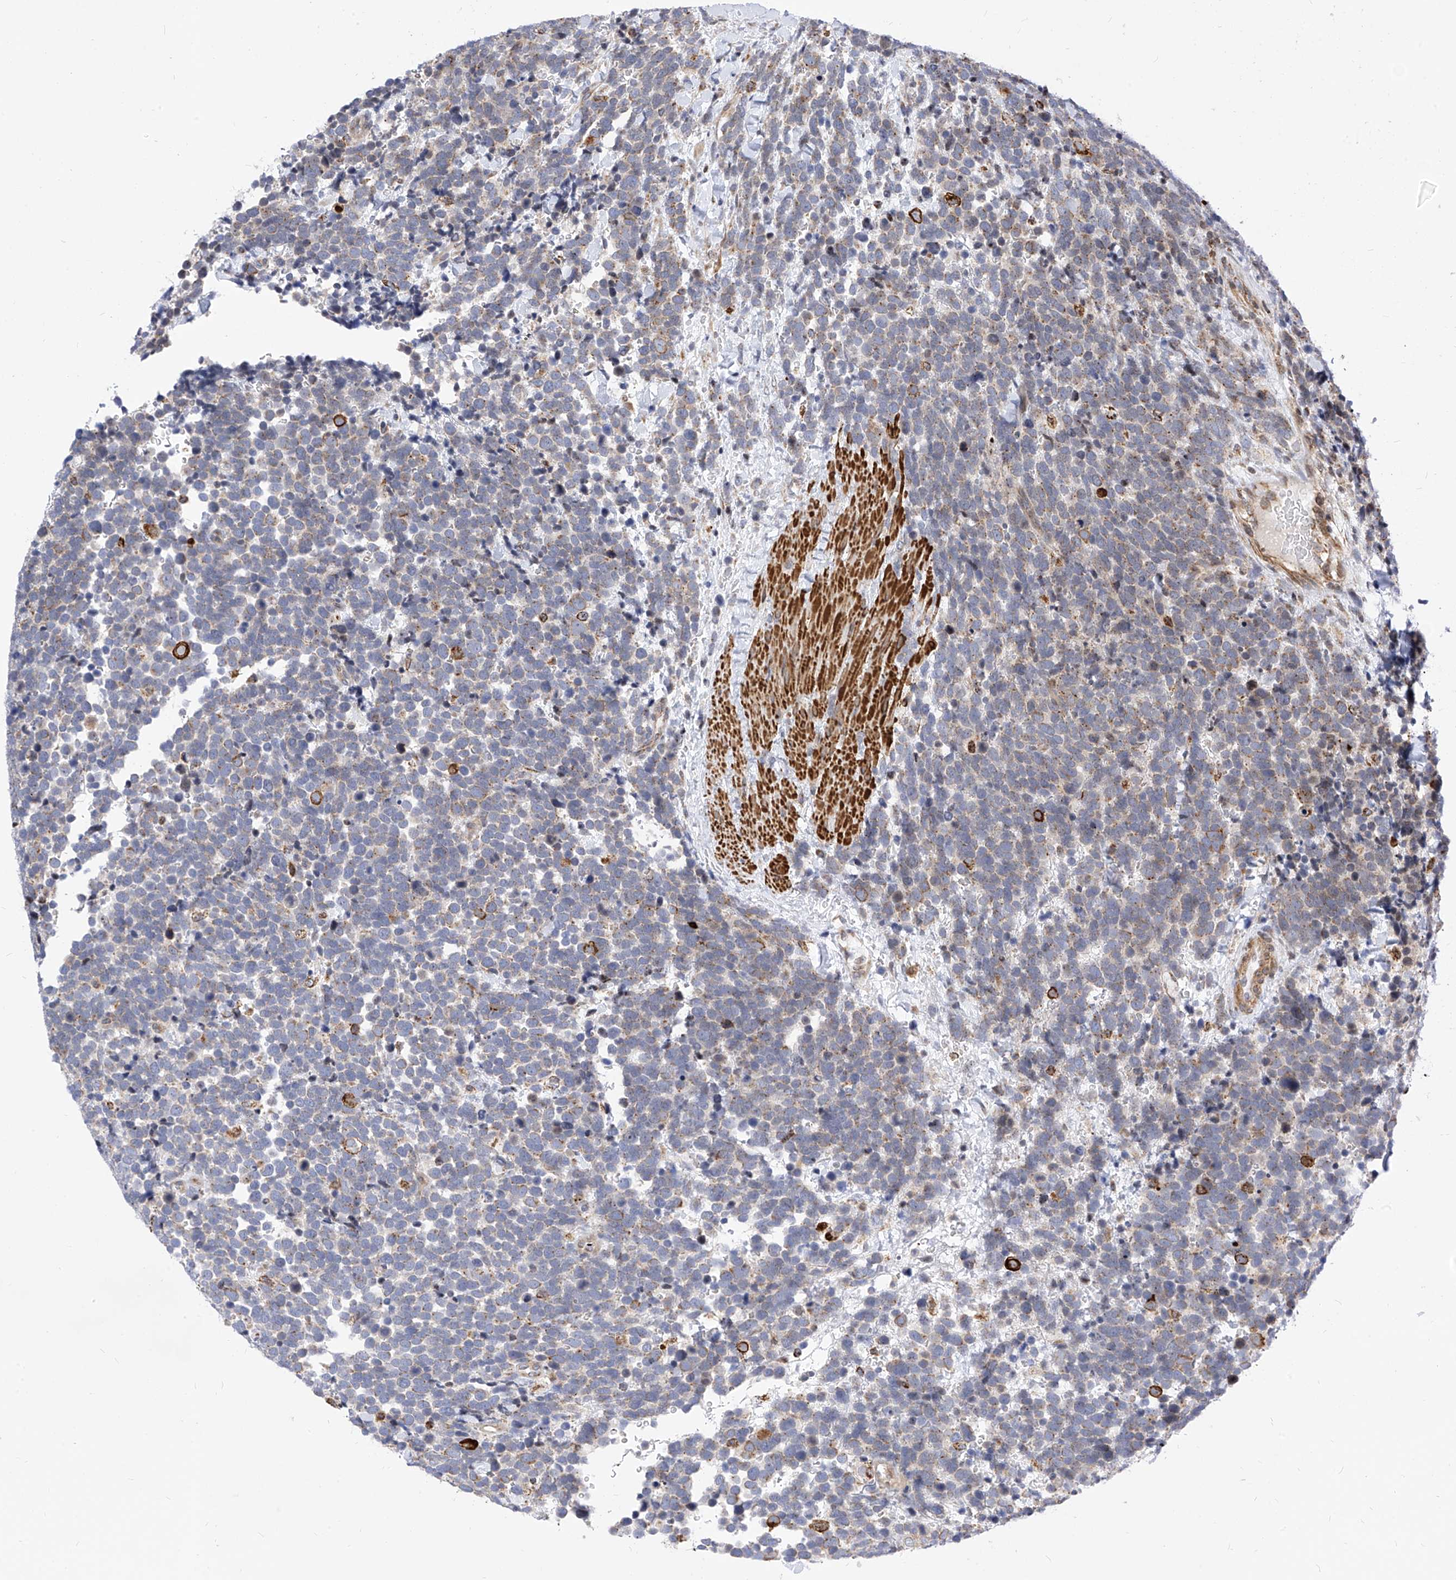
{"staining": {"intensity": "weak", "quantity": "25%-75%", "location": "cytoplasmic/membranous"}, "tissue": "urothelial cancer", "cell_type": "Tumor cells", "image_type": "cancer", "snomed": [{"axis": "morphology", "description": "Urothelial carcinoma, High grade"}, {"axis": "topography", "description": "Urinary bladder"}], "caption": "Approximately 25%-75% of tumor cells in urothelial cancer show weak cytoplasmic/membranous protein positivity as visualized by brown immunohistochemical staining.", "gene": "TTLL8", "patient": {"sex": "female", "age": 82}}